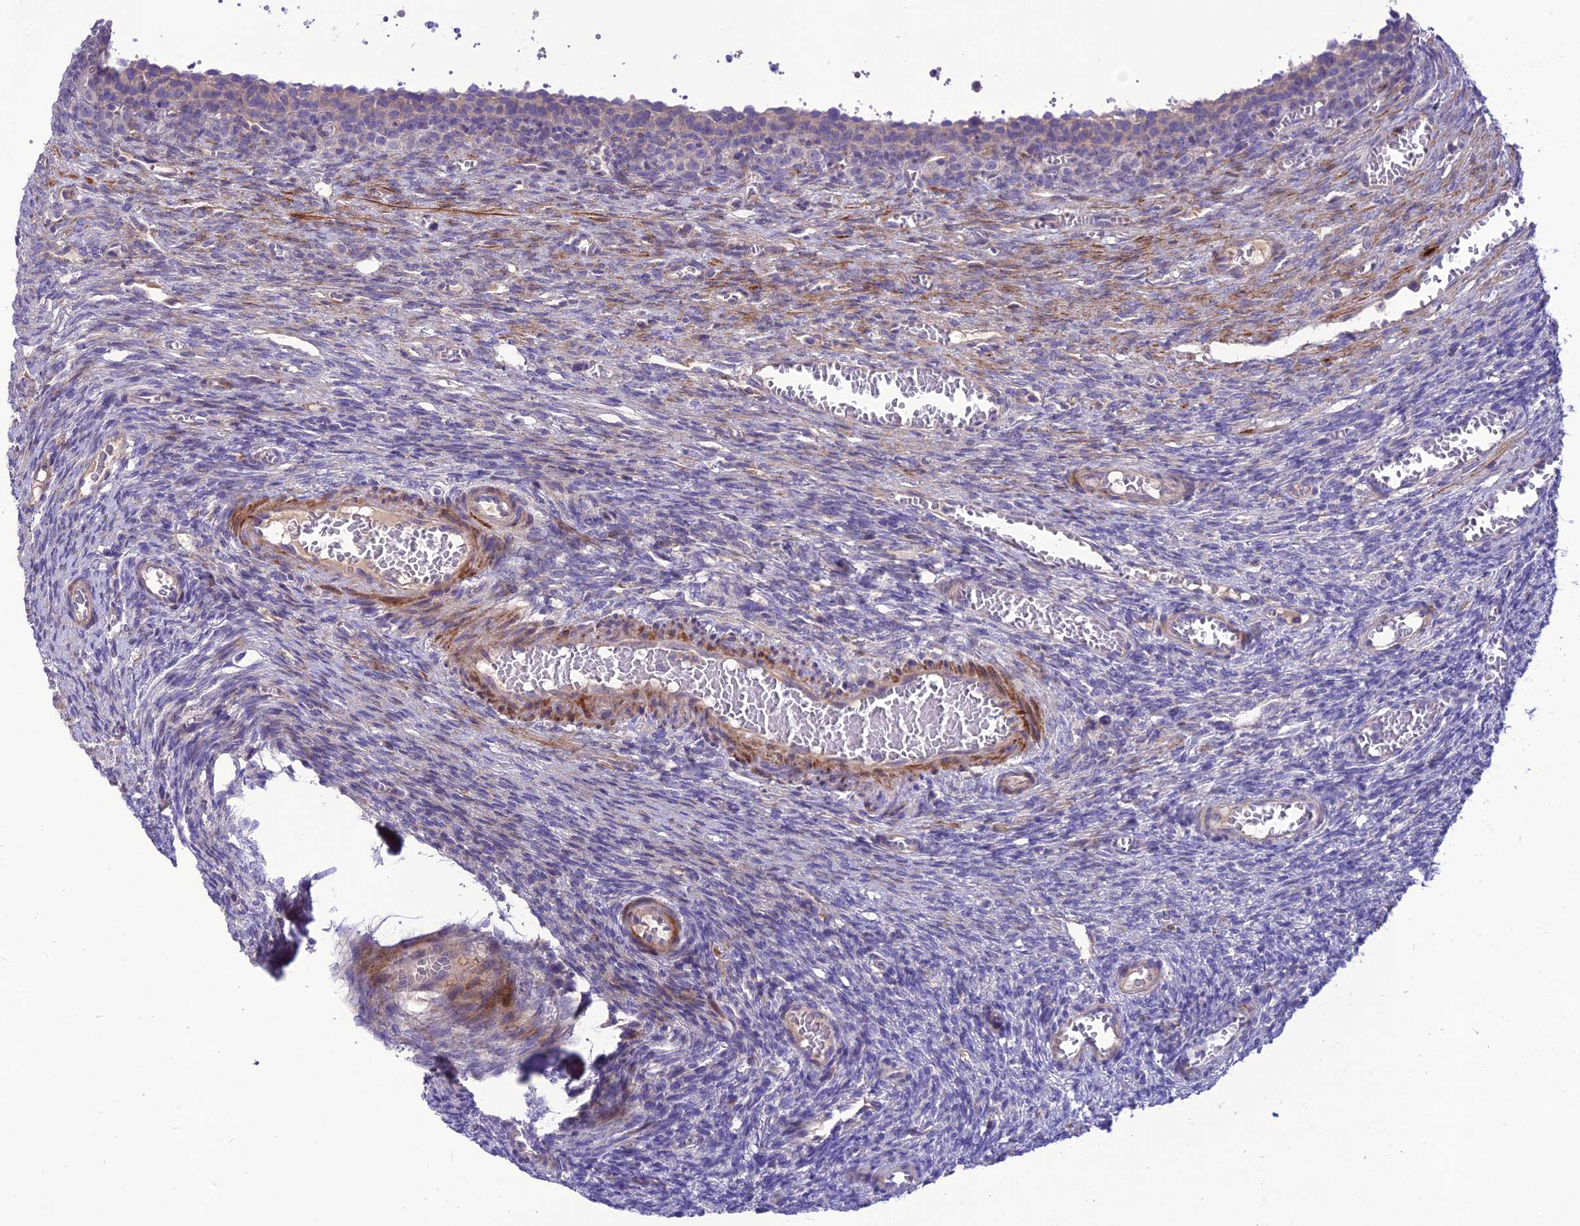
{"staining": {"intensity": "negative", "quantity": "none", "location": "none"}, "tissue": "ovary", "cell_type": "Follicle cells", "image_type": "normal", "snomed": [{"axis": "morphology", "description": "Normal tissue, NOS"}, {"axis": "topography", "description": "Ovary"}], "caption": "Protein analysis of unremarkable ovary demonstrates no significant expression in follicle cells.", "gene": "TEKT3", "patient": {"sex": "female", "age": 27}}